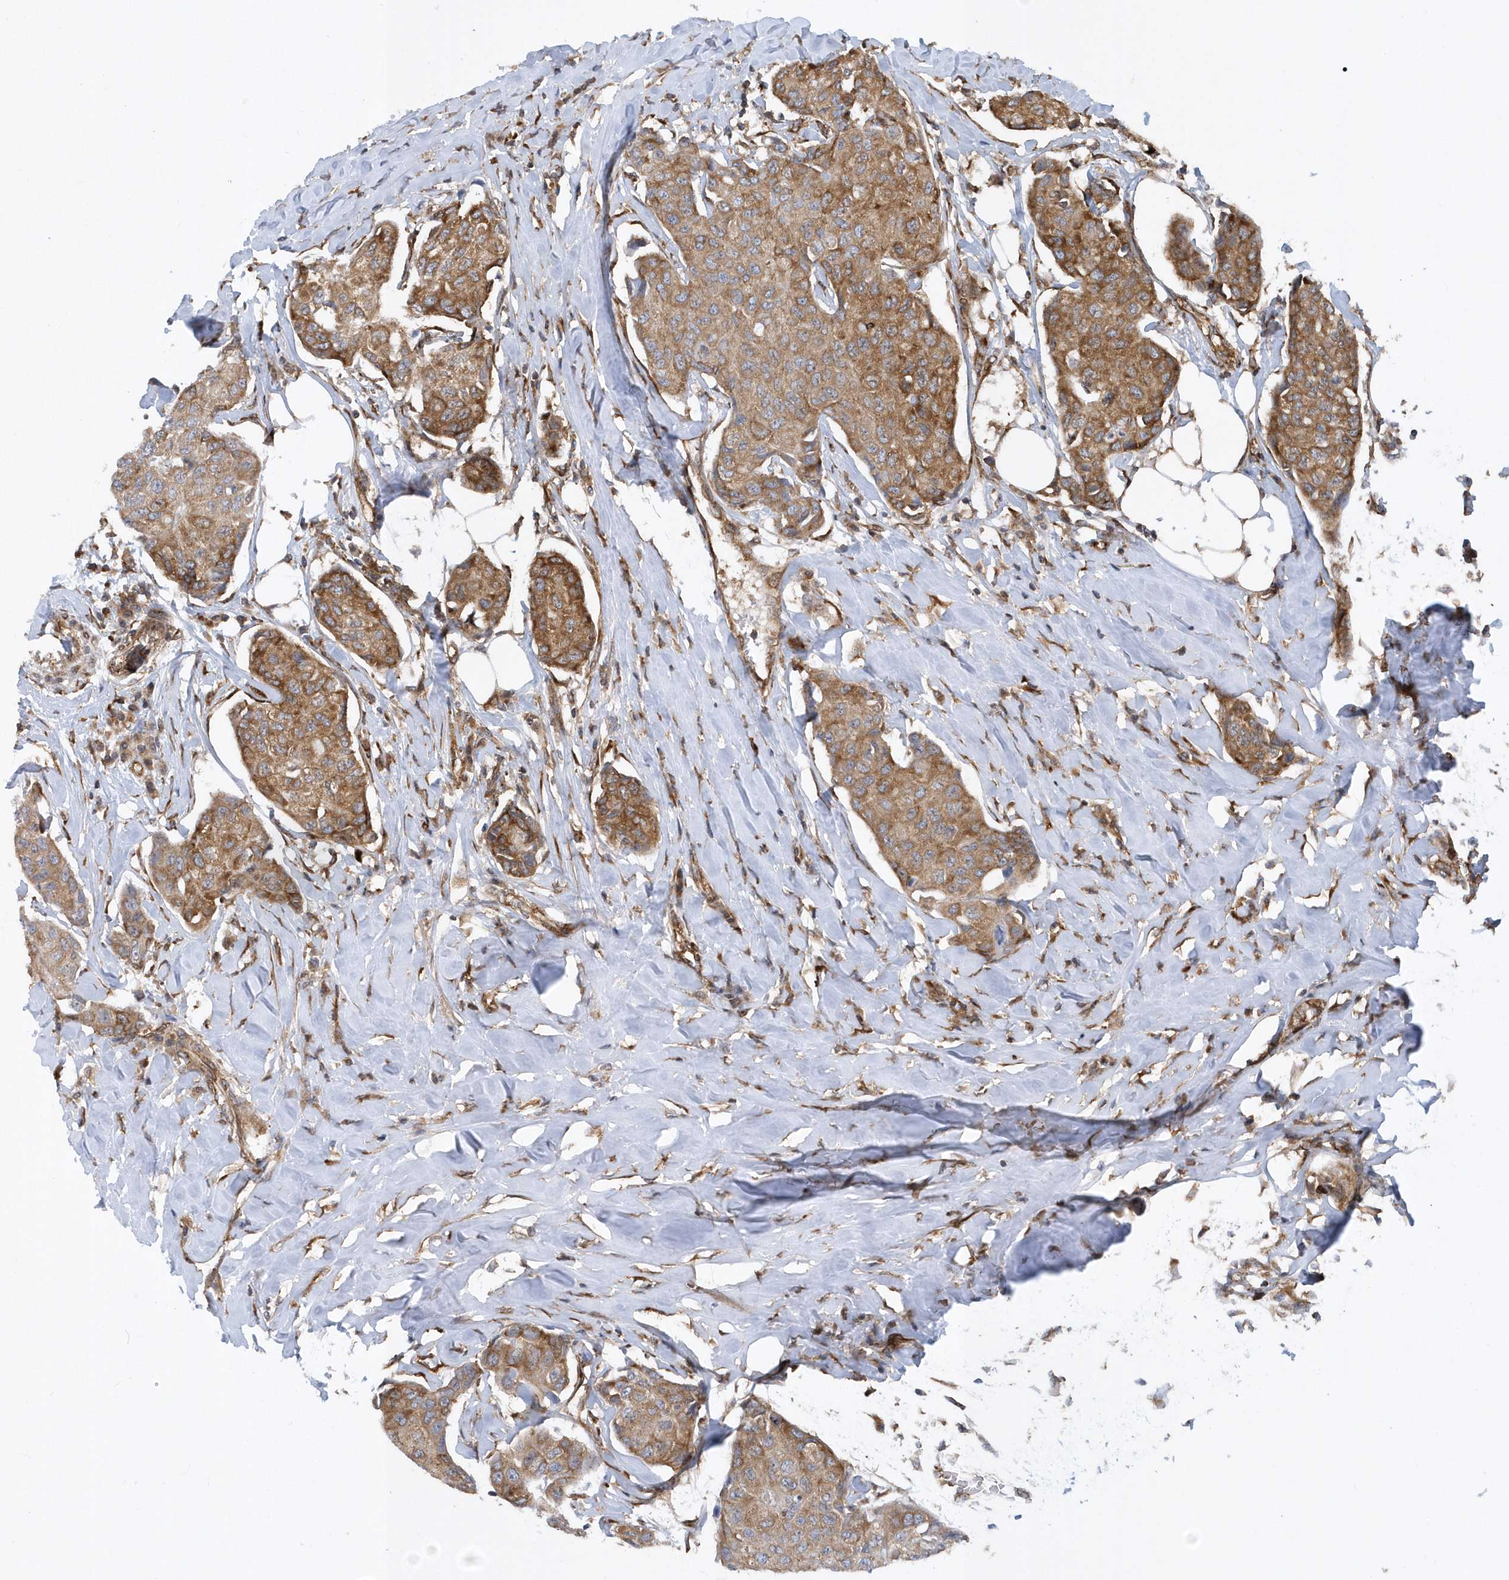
{"staining": {"intensity": "moderate", "quantity": ">75%", "location": "cytoplasmic/membranous"}, "tissue": "breast cancer", "cell_type": "Tumor cells", "image_type": "cancer", "snomed": [{"axis": "morphology", "description": "Duct carcinoma"}, {"axis": "topography", "description": "Breast"}], "caption": "Immunohistochemistry (IHC) image of breast intraductal carcinoma stained for a protein (brown), which reveals medium levels of moderate cytoplasmic/membranous expression in about >75% of tumor cells.", "gene": "PHF1", "patient": {"sex": "female", "age": 80}}